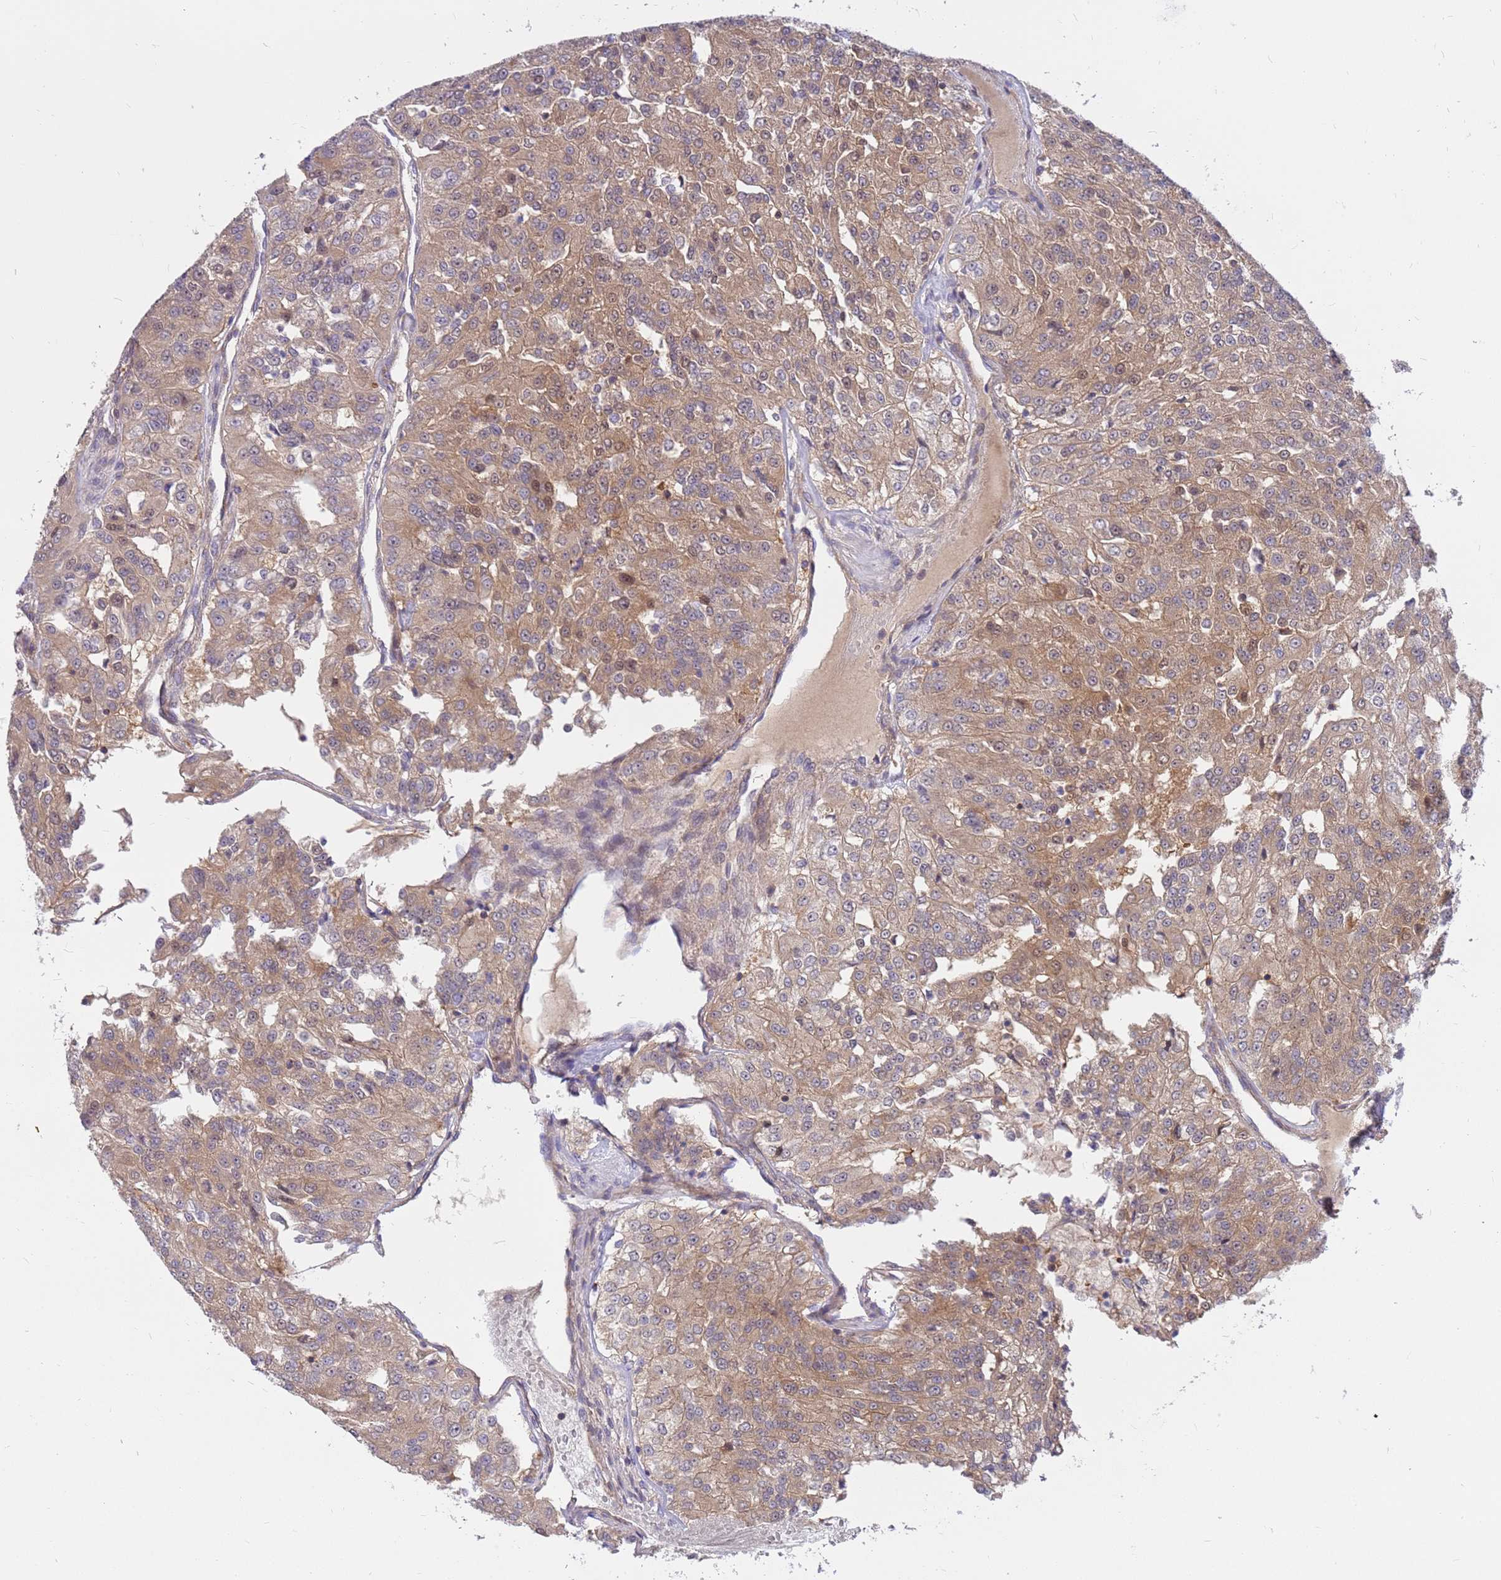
{"staining": {"intensity": "moderate", "quantity": "25%-75%", "location": "cytoplasmic/membranous,nuclear"}, "tissue": "renal cancer", "cell_type": "Tumor cells", "image_type": "cancer", "snomed": [{"axis": "morphology", "description": "Adenocarcinoma, NOS"}, {"axis": "topography", "description": "Kidney"}], "caption": "Moderate cytoplasmic/membranous and nuclear positivity is seen in approximately 25%-75% of tumor cells in adenocarcinoma (renal).", "gene": "MVD", "patient": {"sex": "female", "age": 63}}